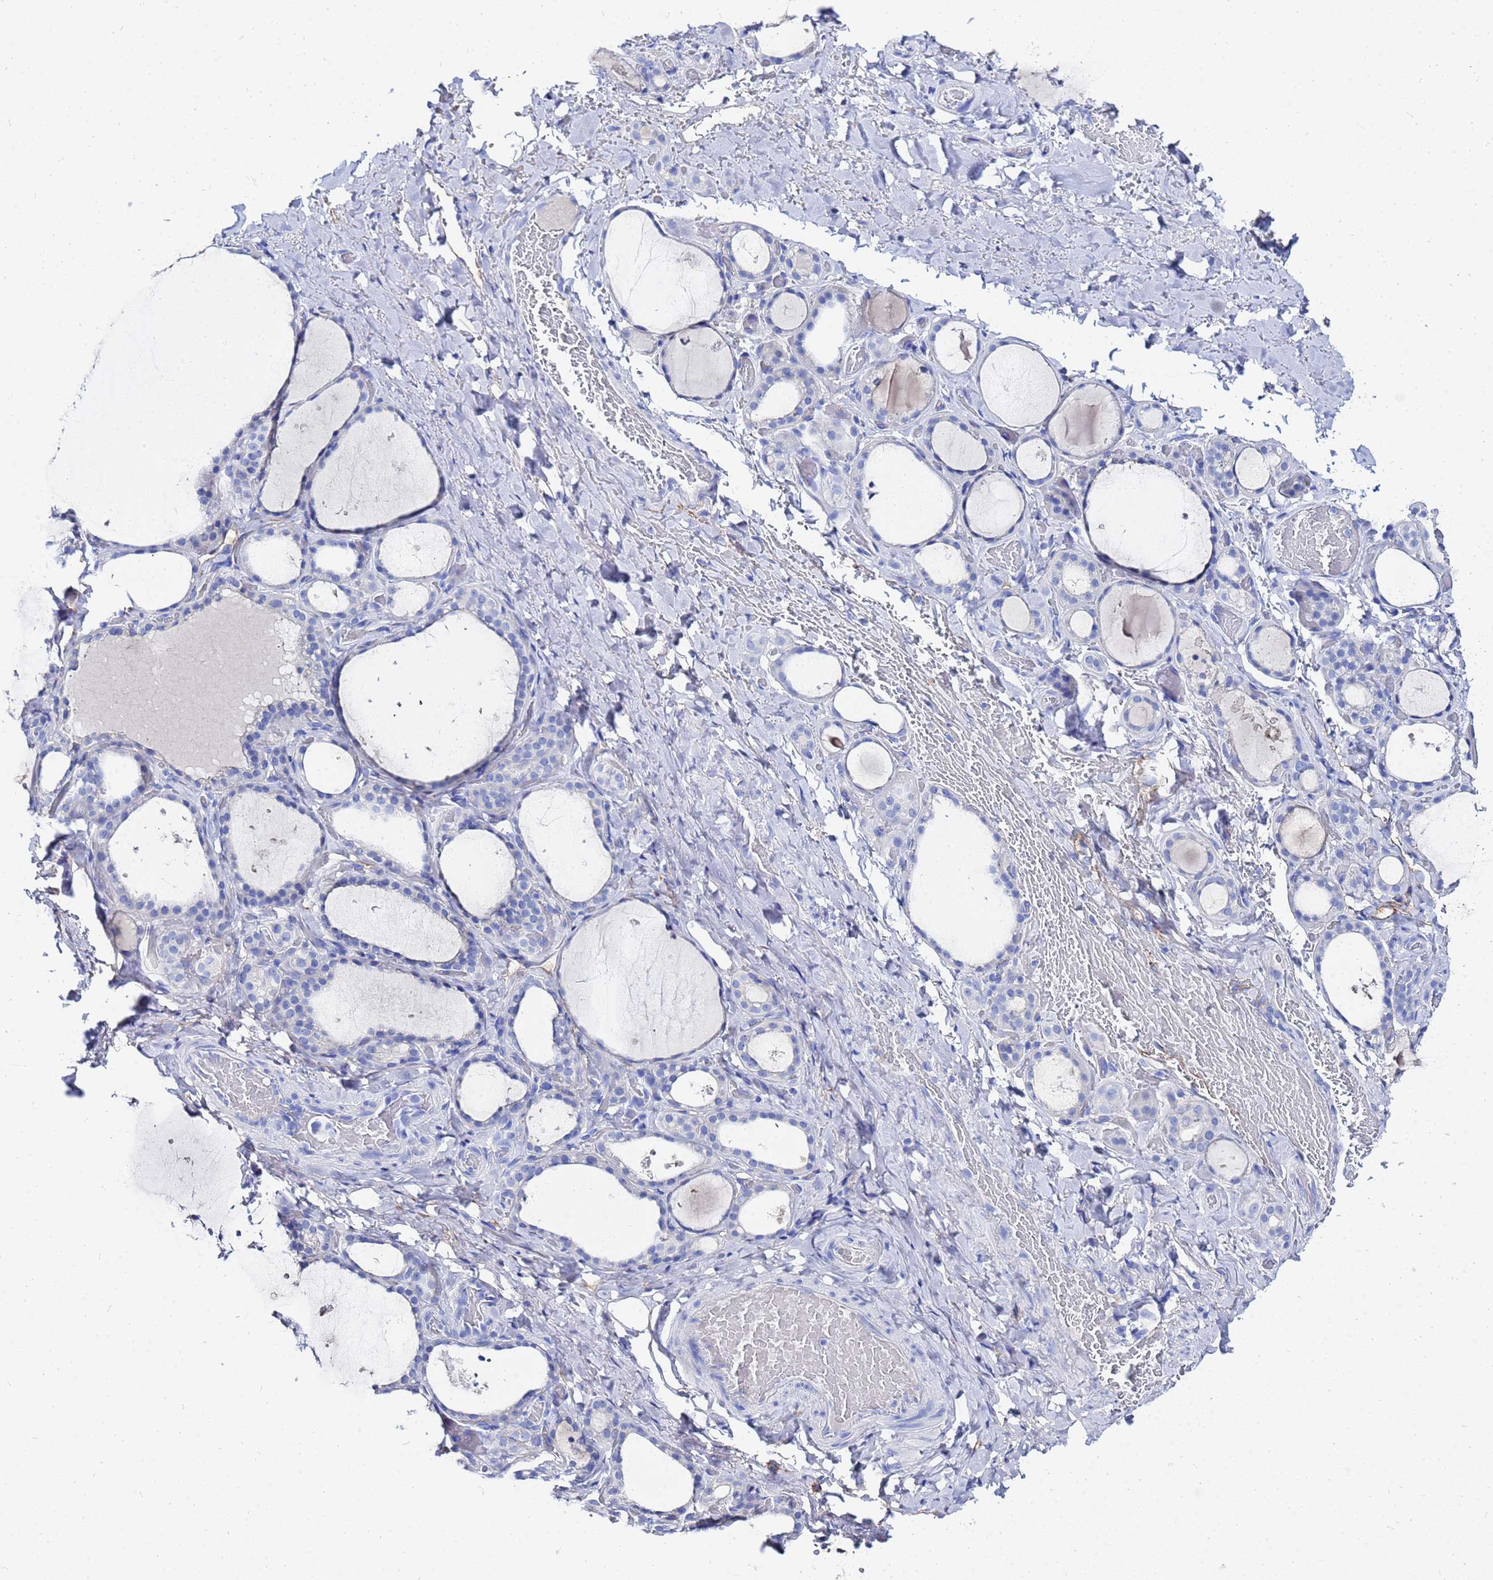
{"staining": {"intensity": "negative", "quantity": "none", "location": "none"}, "tissue": "thyroid gland", "cell_type": "Glandular cells", "image_type": "normal", "snomed": [{"axis": "morphology", "description": "Normal tissue, NOS"}, {"axis": "topography", "description": "Thyroid gland"}], "caption": "An immunohistochemistry histopathology image of unremarkable thyroid gland is shown. There is no staining in glandular cells of thyroid gland.", "gene": "AQP12A", "patient": {"sex": "female", "age": 44}}